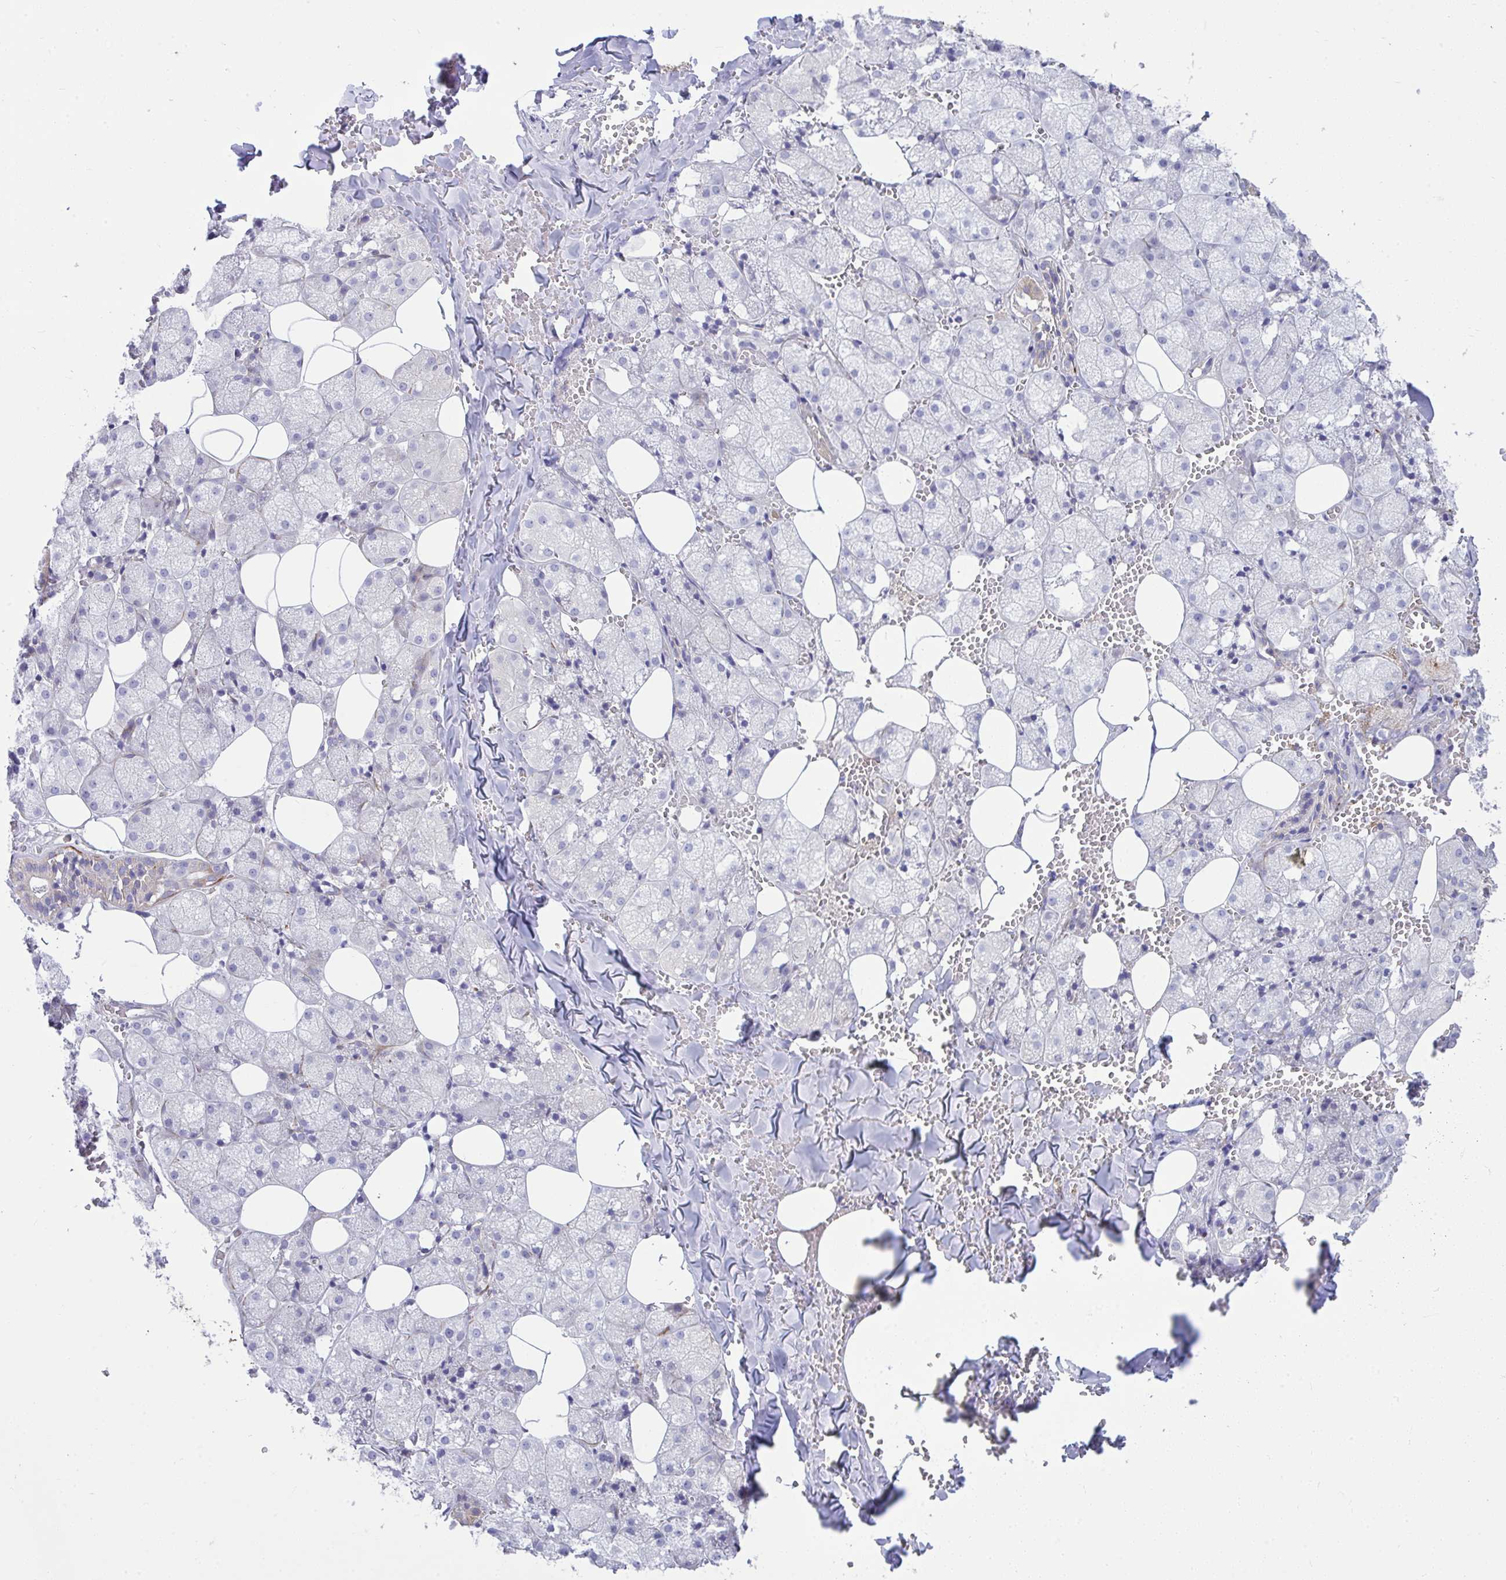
{"staining": {"intensity": "moderate", "quantity": "<25%", "location": "cytoplasmic/membranous"}, "tissue": "salivary gland", "cell_type": "Glandular cells", "image_type": "normal", "snomed": [{"axis": "morphology", "description": "Normal tissue, NOS"}, {"axis": "topography", "description": "Salivary gland"}, {"axis": "topography", "description": "Peripheral nerve tissue"}], "caption": "IHC micrograph of benign human salivary gland stained for a protein (brown), which demonstrates low levels of moderate cytoplasmic/membranous staining in approximately <25% of glandular cells.", "gene": "PIGZ", "patient": {"sex": "male", "age": 38}}